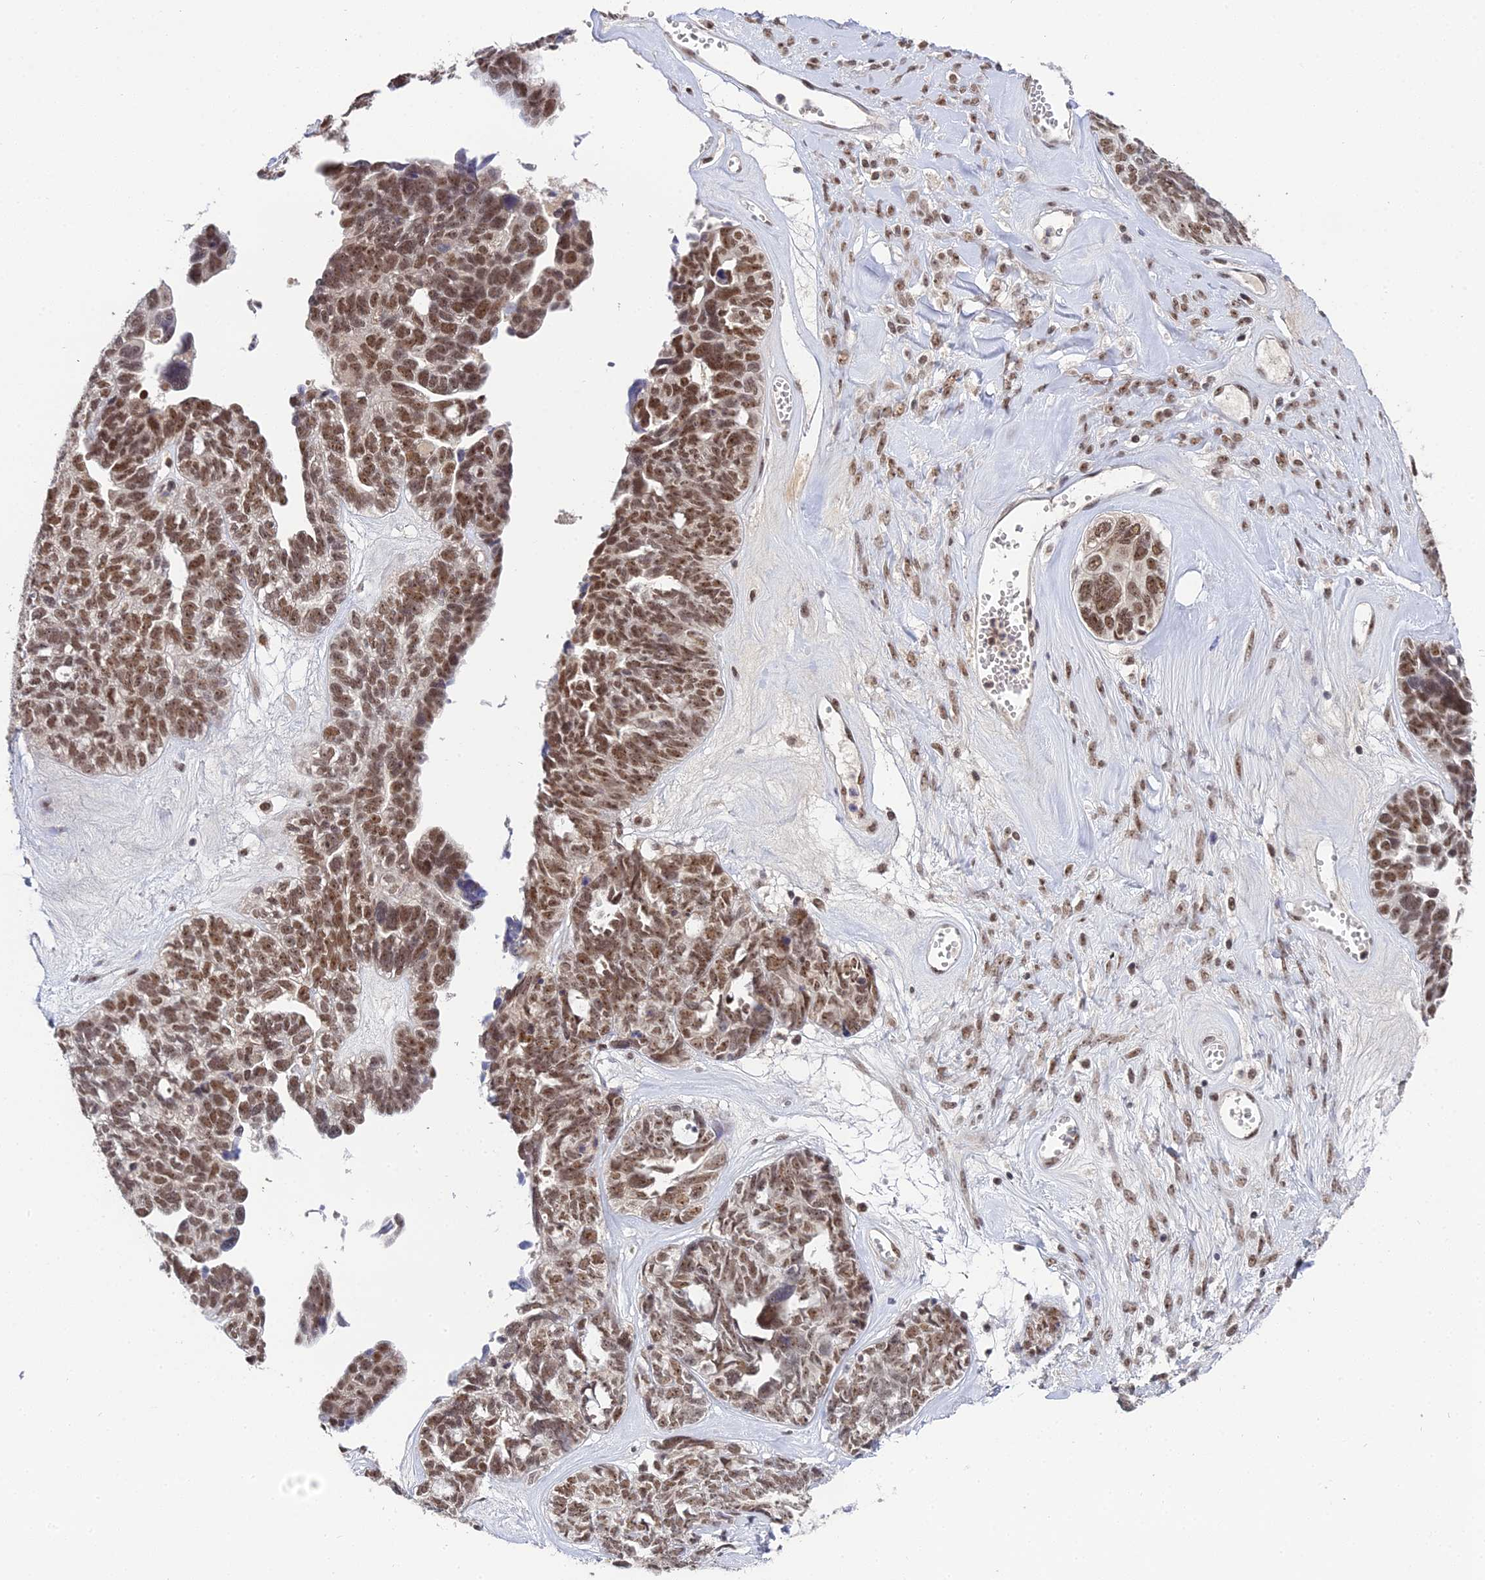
{"staining": {"intensity": "moderate", "quantity": ">75%", "location": "nuclear"}, "tissue": "ovarian cancer", "cell_type": "Tumor cells", "image_type": "cancer", "snomed": [{"axis": "morphology", "description": "Cystadenocarcinoma, serous, NOS"}, {"axis": "topography", "description": "Ovary"}], "caption": "Ovarian cancer tissue exhibits moderate nuclear positivity in approximately >75% of tumor cells, visualized by immunohistochemistry.", "gene": "EXOSC3", "patient": {"sex": "female", "age": 79}}